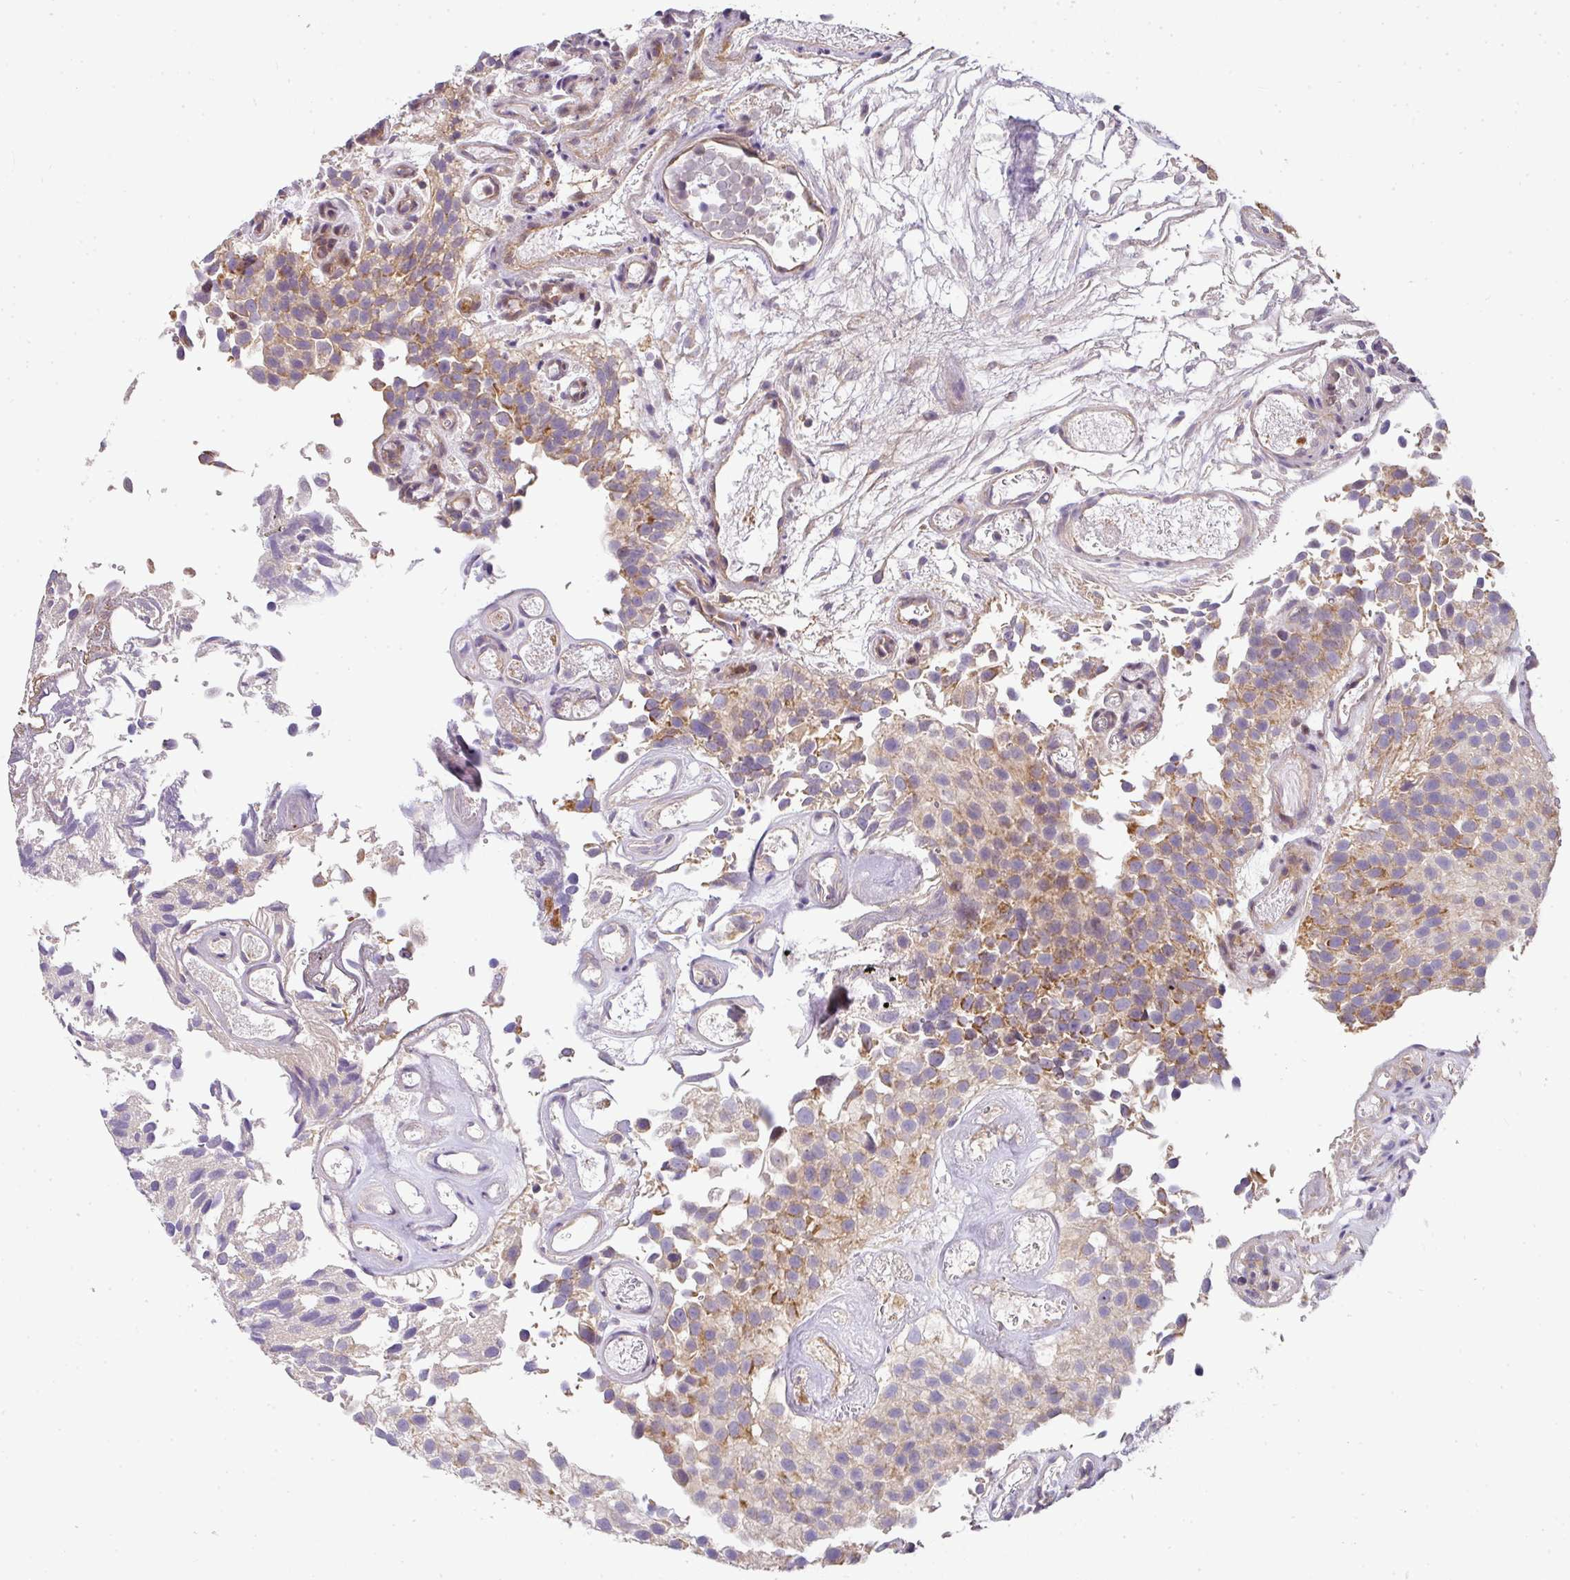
{"staining": {"intensity": "moderate", "quantity": "25%-75%", "location": "cytoplasmic/membranous"}, "tissue": "urothelial cancer", "cell_type": "Tumor cells", "image_type": "cancer", "snomed": [{"axis": "morphology", "description": "Urothelial carcinoma, NOS"}, {"axis": "topography", "description": "Urinary bladder"}], "caption": "A histopathology image of transitional cell carcinoma stained for a protein reveals moderate cytoplasmic/membranous brown staining in tumor cells. (DAB IHC with brightfield microscopy, high magnification).", "gene": "STK35", "patient": {"sex": "male", "age": 87}}